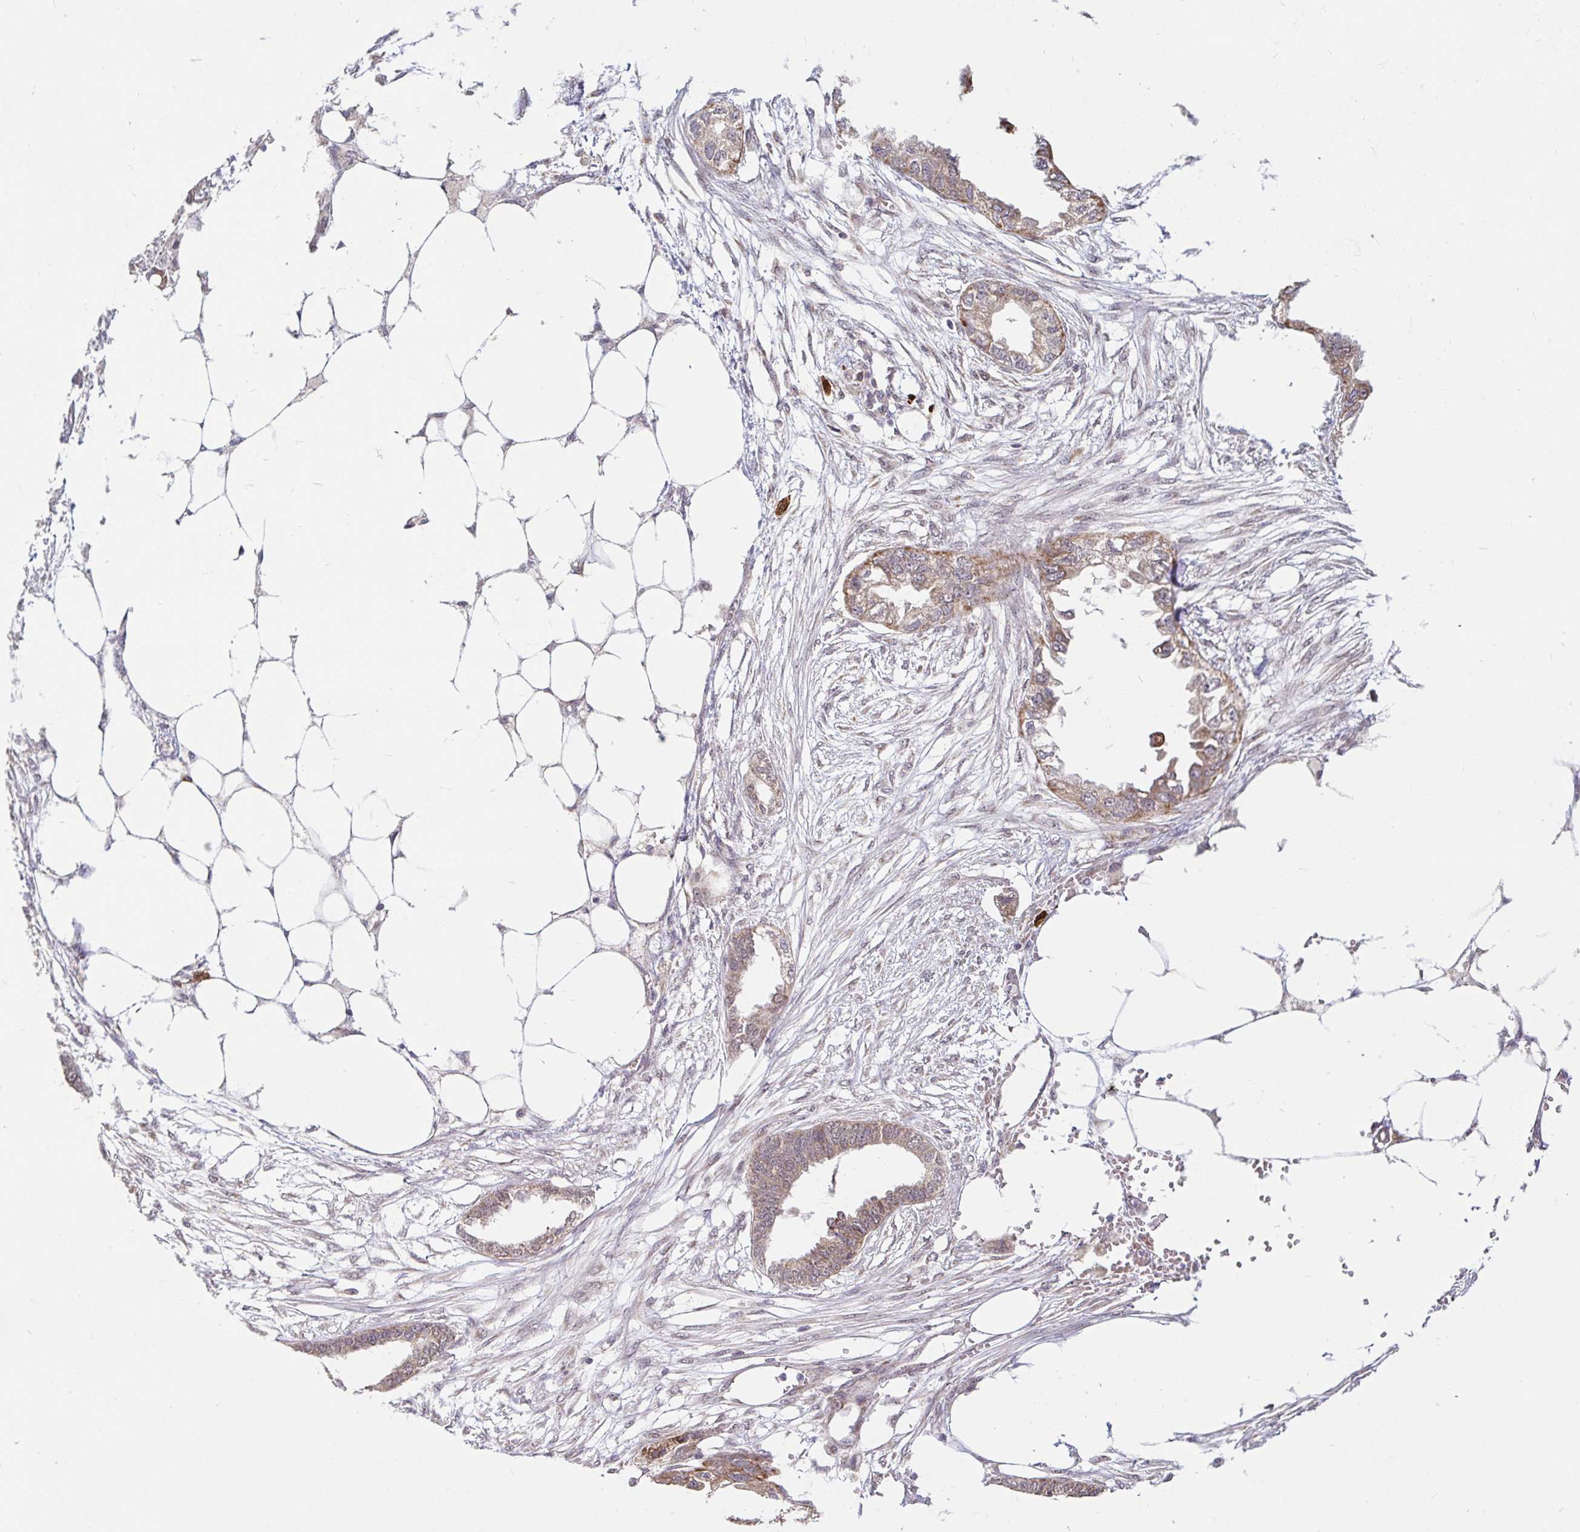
{"staining": {"intensity": "moderate", "quantity": ">75%", "location": "cytoplasmic/membranous"}, "tissue": "endometrial cancer", "cell_type": "Tumor cells", "image_type": "cancer", "snomed": [{"axis": "morphology", "description": "Adenocarcinoma, NOS"}, {"axis": "morphology", "description": "Adenocarcinoma, metastatic, NOS"}, {"axis": "topography", "description": "Adipose tissue"}, {"axis": "topography", "description": "Endometrium"}], "caption": "Immunohistochemical staining of endometrial adenocarcinoma demonstrates moderate cytoplasmic/membranous protein expression in approximately >75% of tumor cells.", "gene": "TIMM50", "patient": {"sex": "female", "age": 67}}